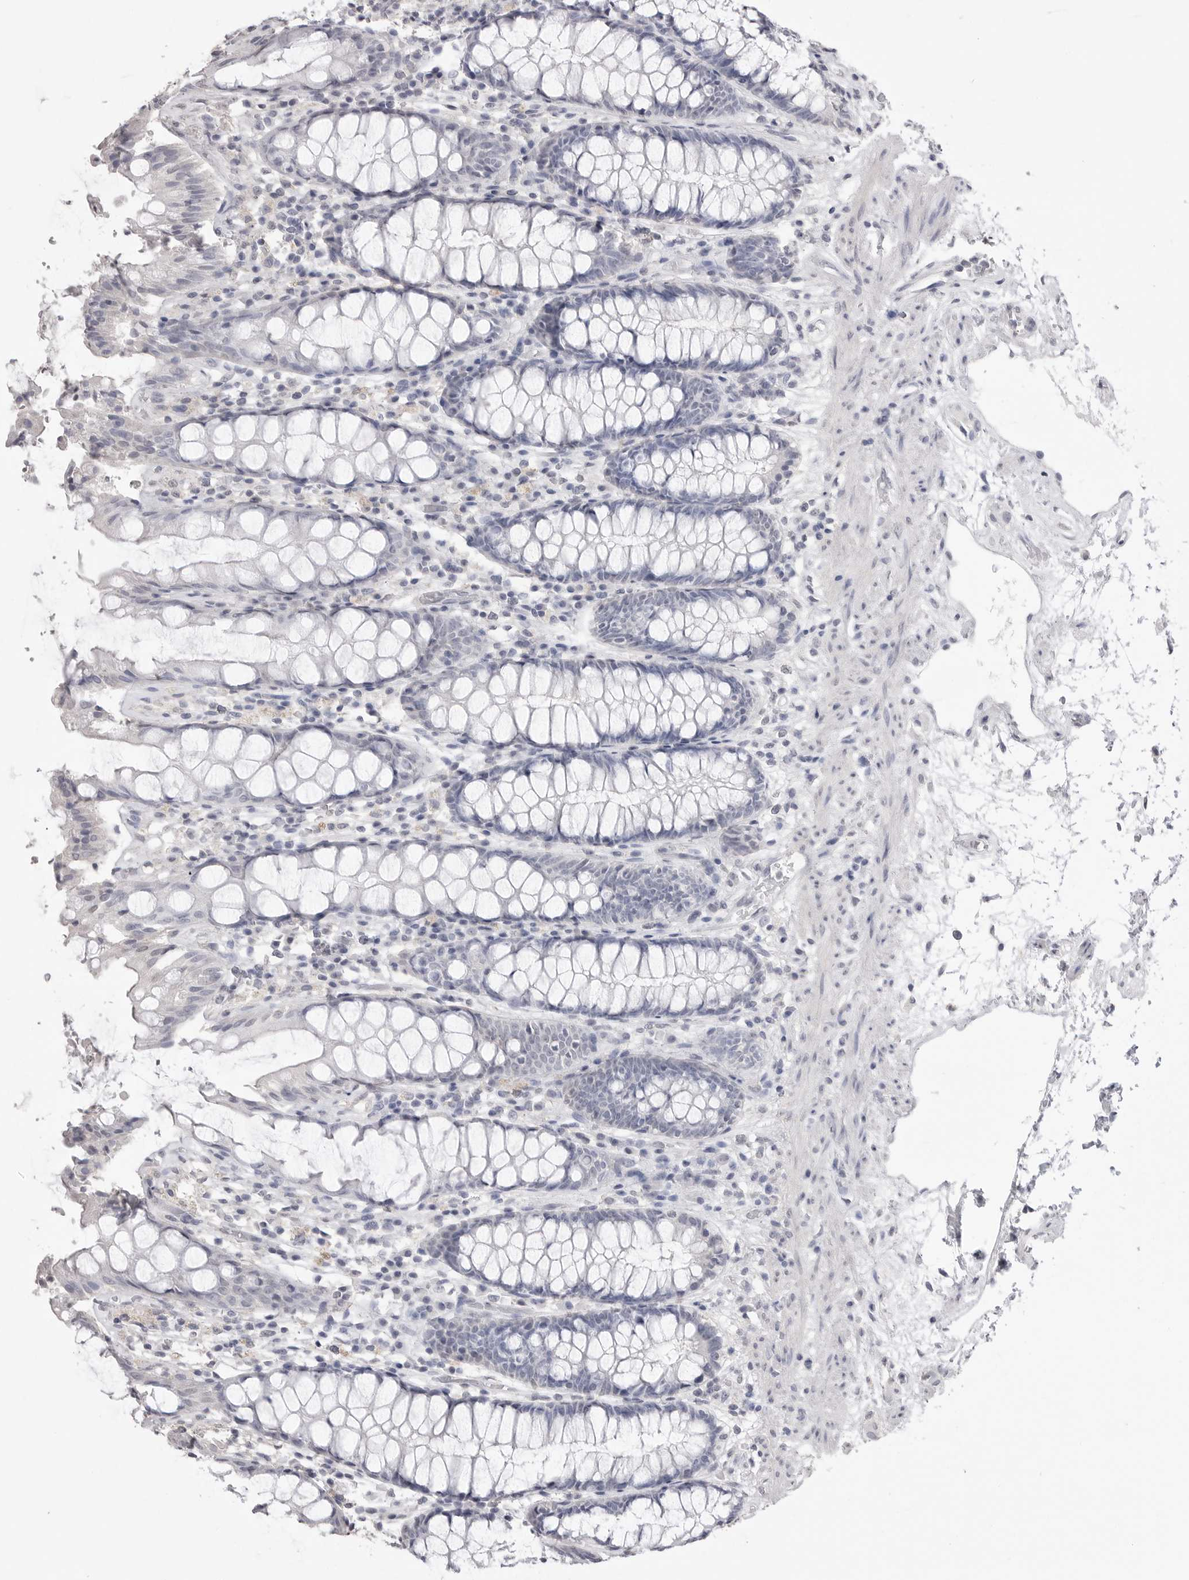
{"staining": {"intensity": "negative", "quantity": "none", "location": "none"}, "tissue": "rectum", "cell_type": "Glandular cells", "image_type": "normal", "snomed": [{"axis": "morphology", "description": "Normal tissue, NOS"}, {"axis": "topography", "description": "Rectum"}], "caption": "Immunohistochemistry (IHC) photomicrograph of benign rectum: rectum stained with DAB (3,3'-diaminobenzidine) demonstrates no significant protein expression in glandular cells.", "gene": "ICAM5", "patient": {"sex": "male", "age": 64}}